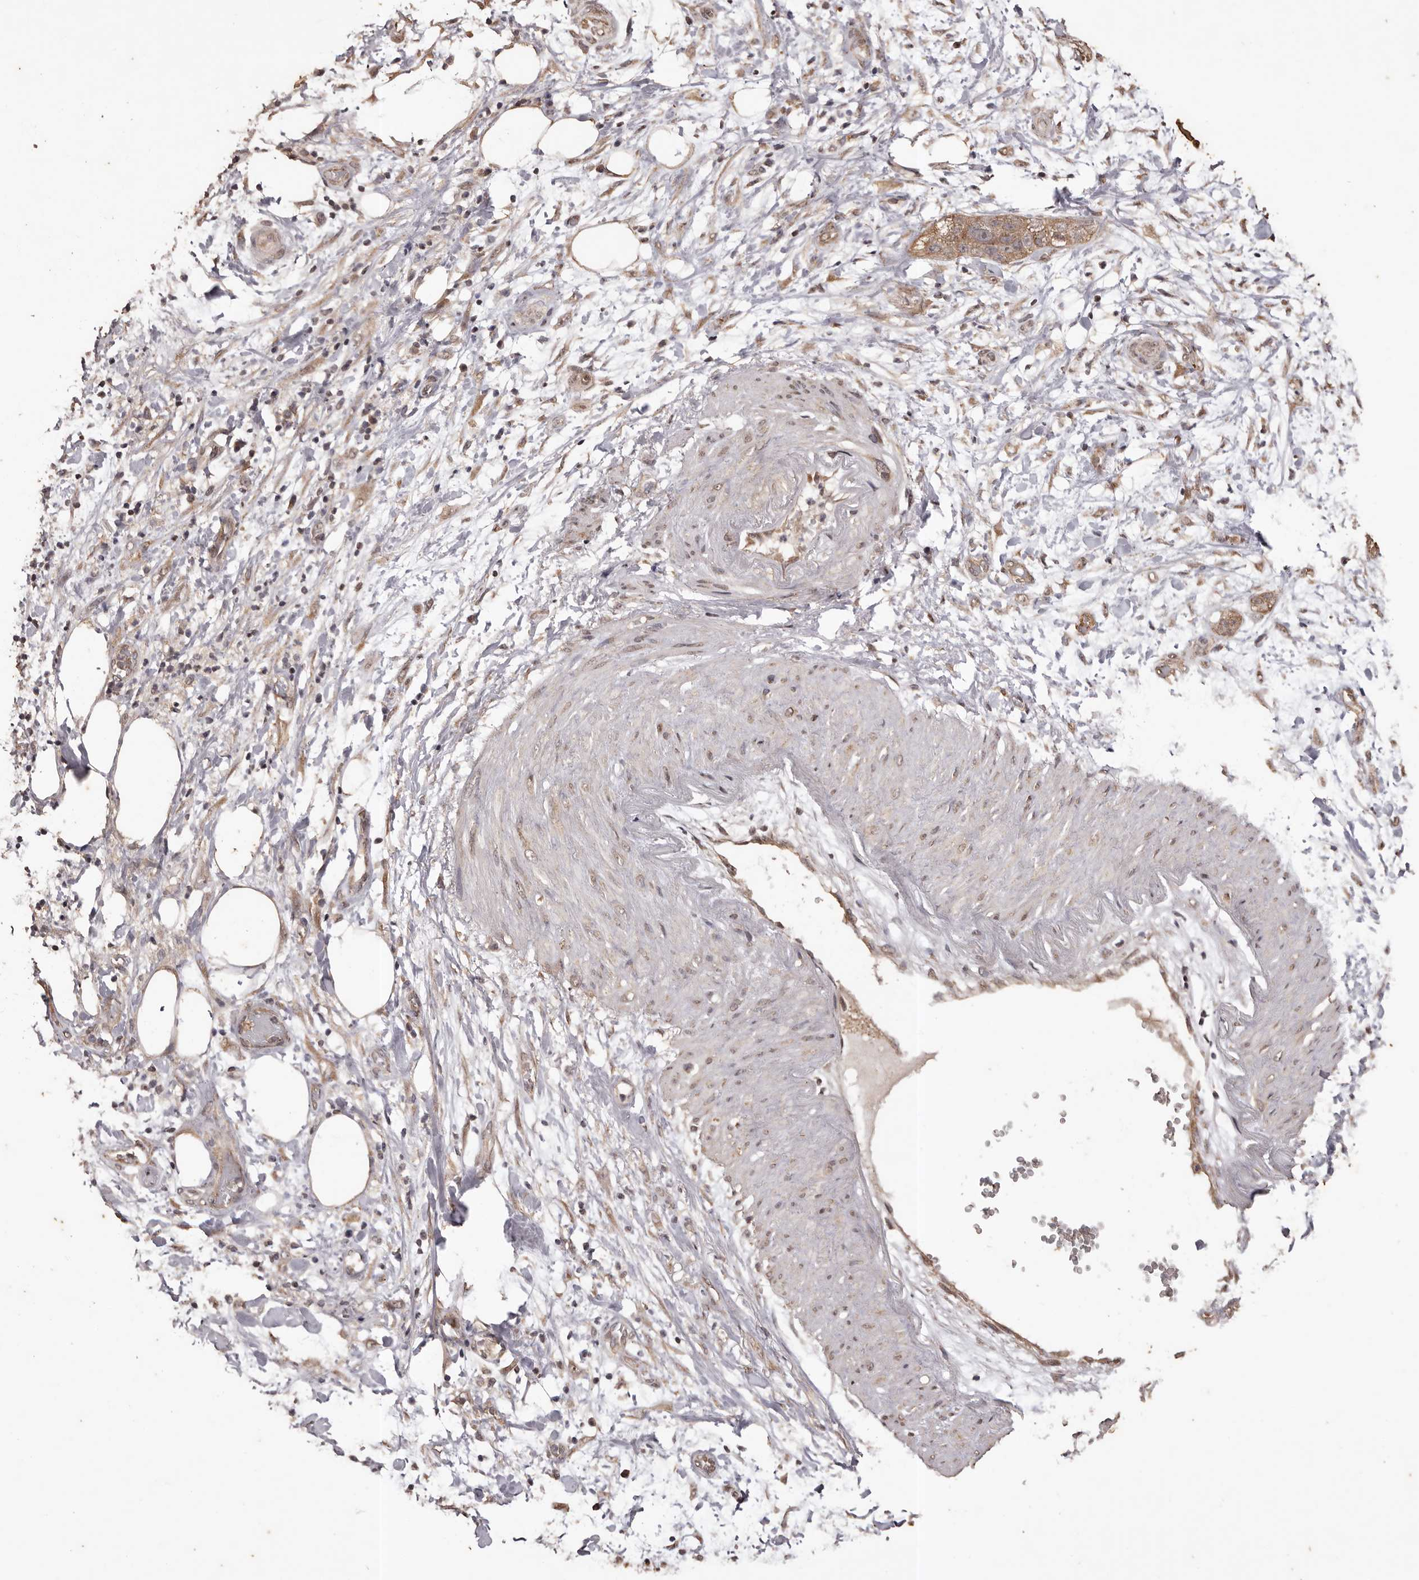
{"staining": {"intensity": "weak", "quantity": ">75%", "location": "cytoplasmic/membranous"}, "tissue": "pancreatic cancer", "cell_type": "Tumor cells", "image_type": "cancer", "snomed": [{"axis": "morphology", "description": "Adenocarcinoma, NOS"}, {"axis": "topography", "description": "Pancreas"}], "caption": "This histopathology image exhibits immunohistochemistry staining of pancreatic adenocarcinoma, with low weak cytoplasmic/membranous staining in approximately >75% of tumor cells.", "gene": "NAV1", "patient": {"sex": "female", "age": 78}}